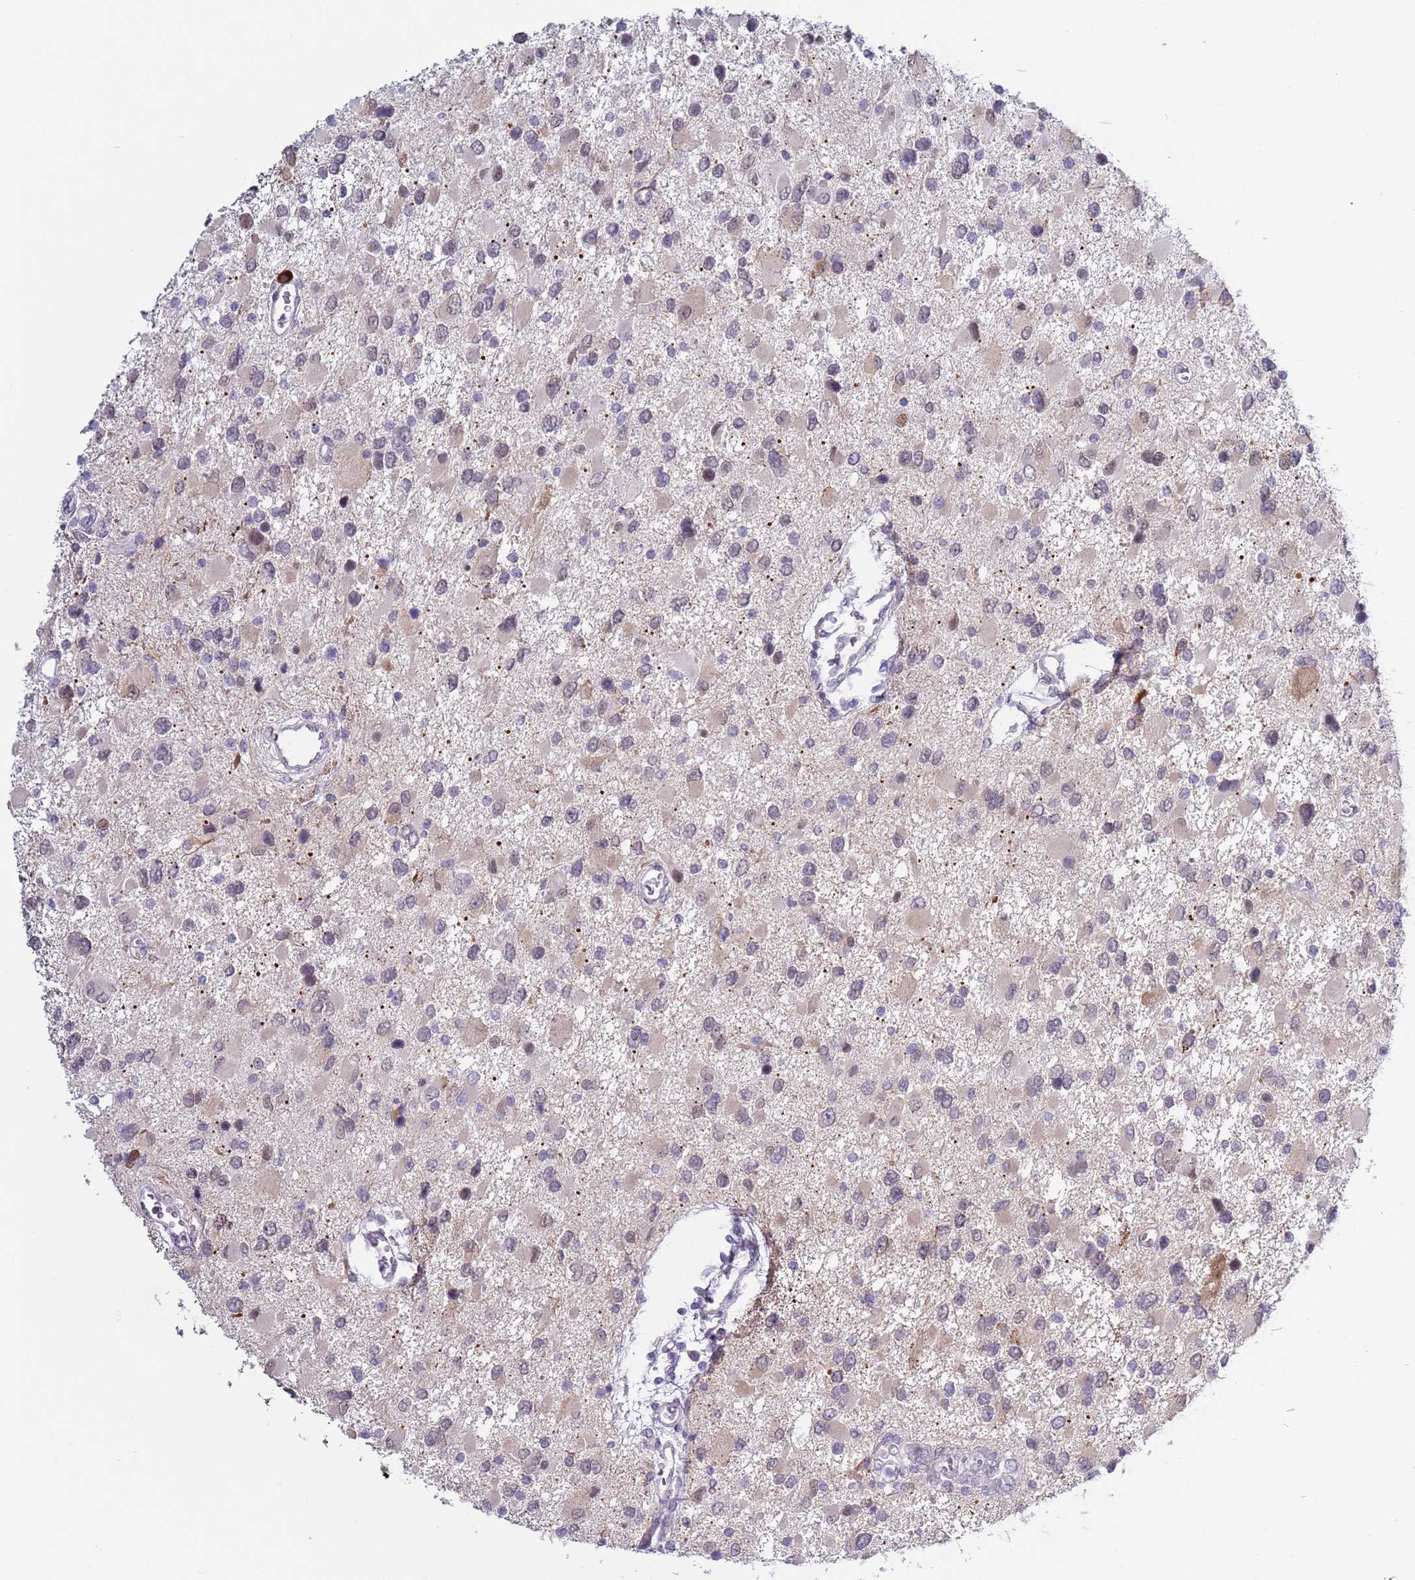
{"staining": {"intensity": "negative", "quantity": "none", "location": "none"}, "tissue": "glioma", "cell_type": "Tumor cells", "image_type": "cancer", "snomed": [{"axis": "morphology", "description": "Glioma, malignant, High grade"}, {"axis": "topography", "description": "Brain"}], "caption": "IHC image of malignant glioma (high-grade) stained for a protein (brown), which shows no positivity in tumor cells.", "gene": "NPAP1", "patient": {"sex": "male", "age": 53}}